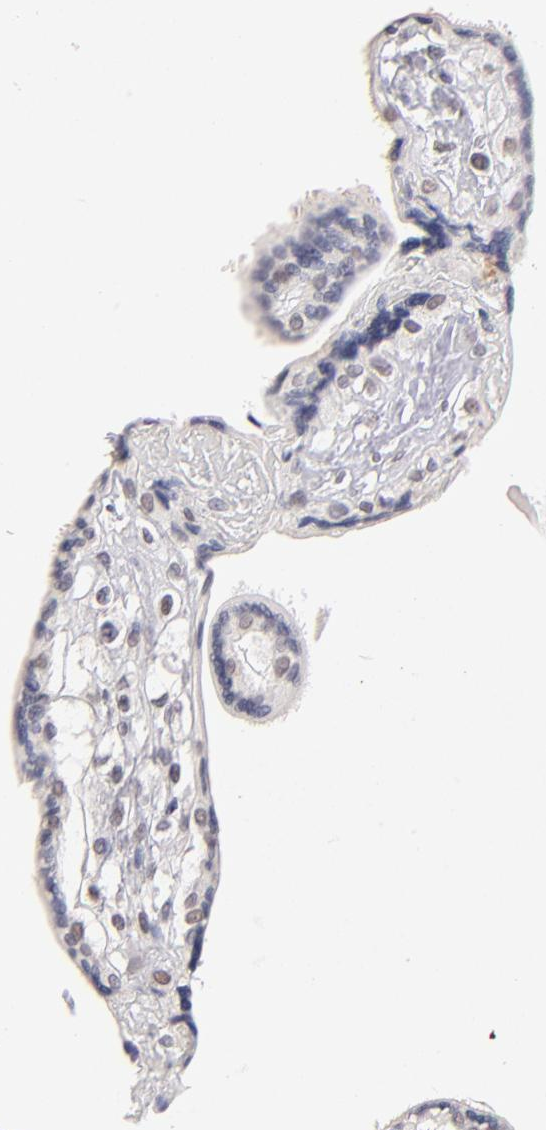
{"staining": {"intensity": "negative", "quantity": "none", "location": "none"}, "tissue": "placenta", "cell_type": "Decidual cells", "image_type": "normal", "snomed": [{"axis": "morphology", "description": "Normal tissue, NOS"}, {"axis": "topography", "description": "Placenta"}], "caption": "Immunohistochemistry histopathology image of unremarkable placenta: placenta stained with DAB reveals no significant protein expression in decidual cells. (DAB (3,3'-diaminobenzidine) IHC with hematoxylin counter stain).", "gene": "MGAM", "patient": {"sex": "female", "age": 31}}